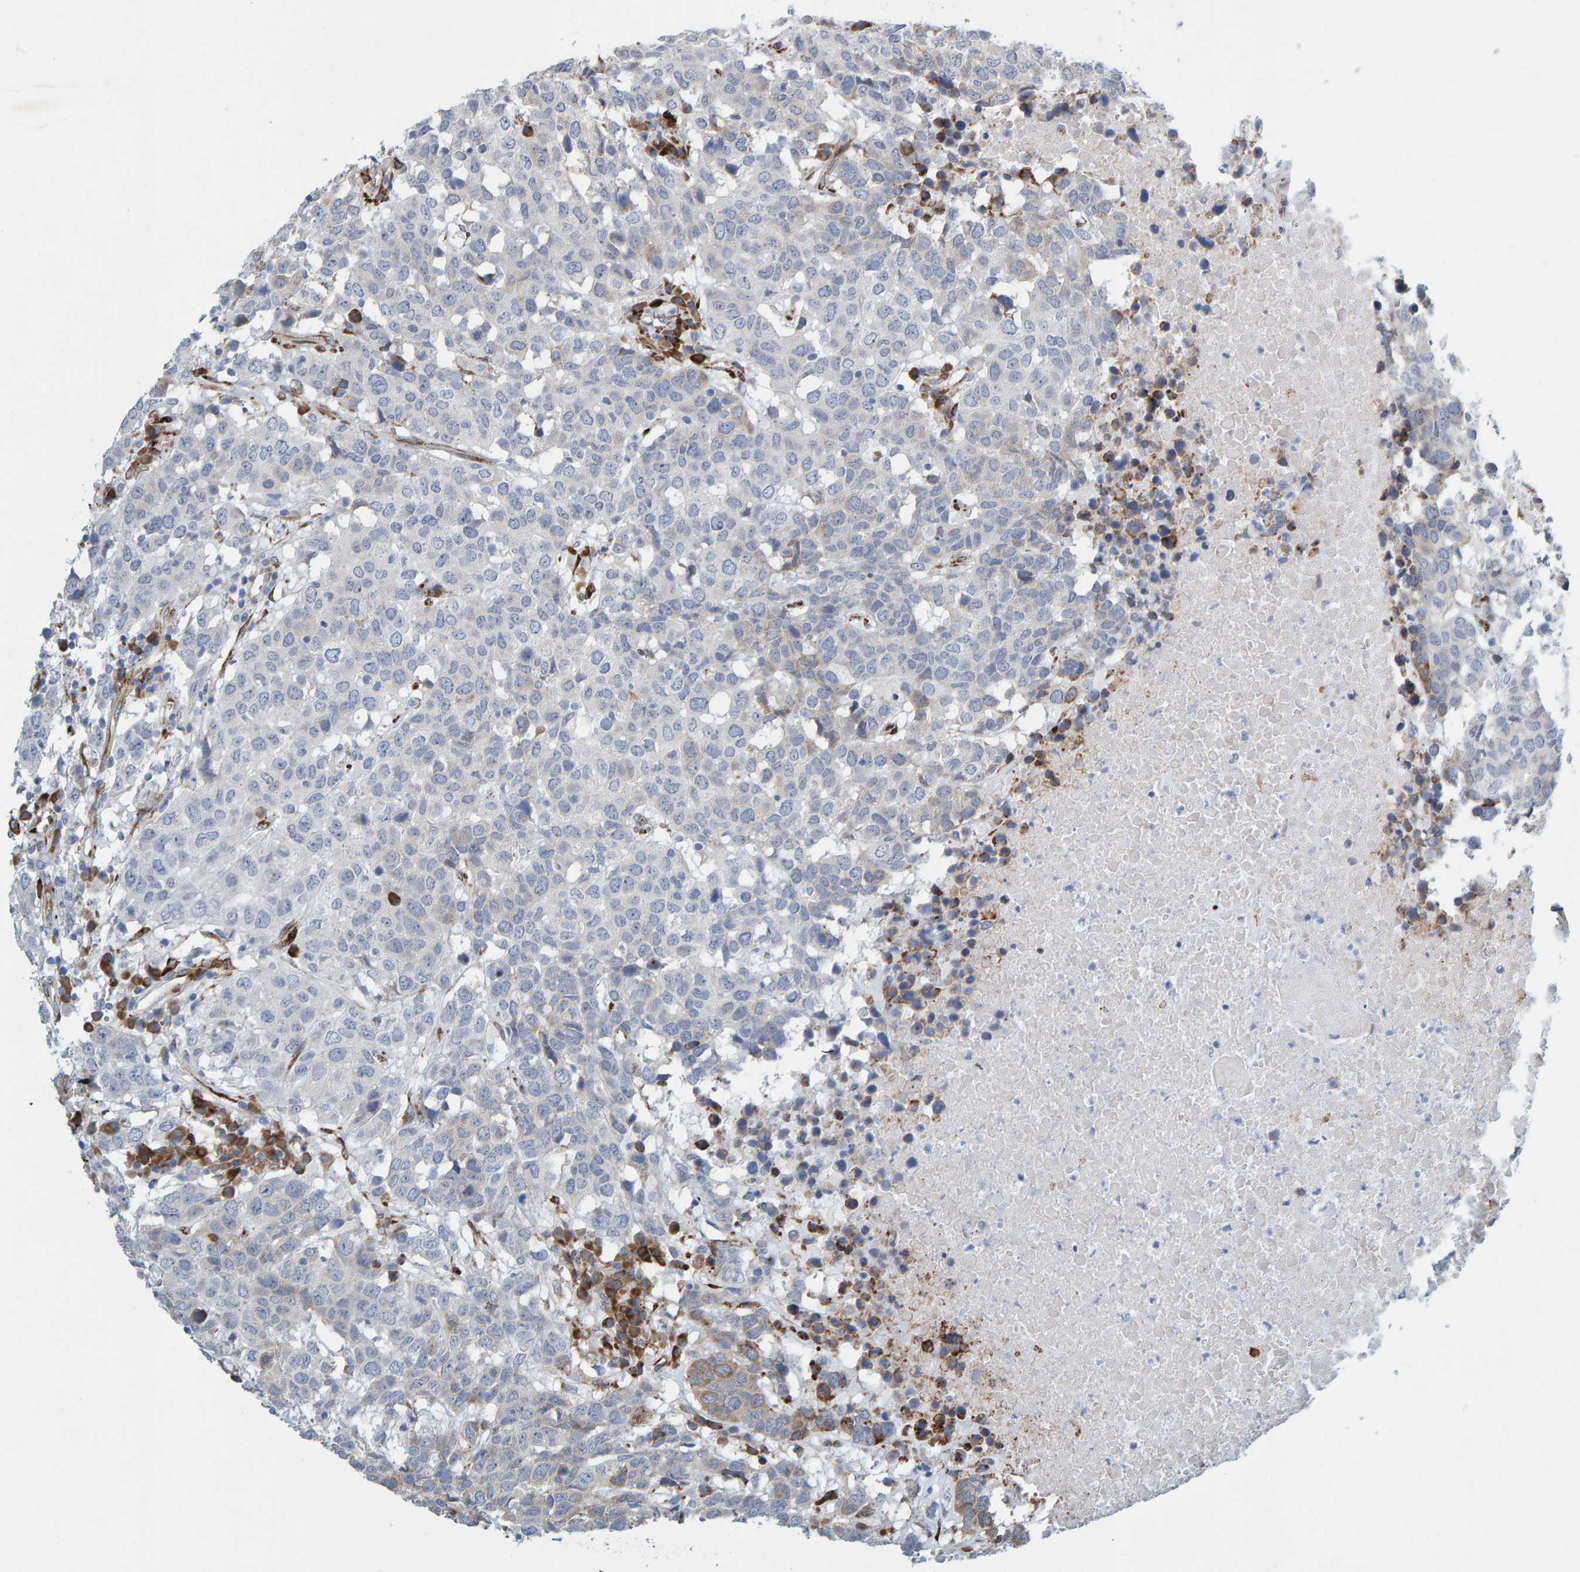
{"staining": {"intensity": "negative", "quantity": "none", "location": "none"}, "tissue": "head and neck cancer", "cell_type": "Tumor cells", "image_type": "cancer", "snomed": [{"axis": "morphology", "description": "Squamous cell carcinoma, NOS"}, {"axis": "topography", "description": "Head-Neck"}], "caption": "Tumor cells show no significant staining in head and neck squamous cell carcinoma.", "gene": "MMP16", "patient": {"sex": "male", "age": 66}}